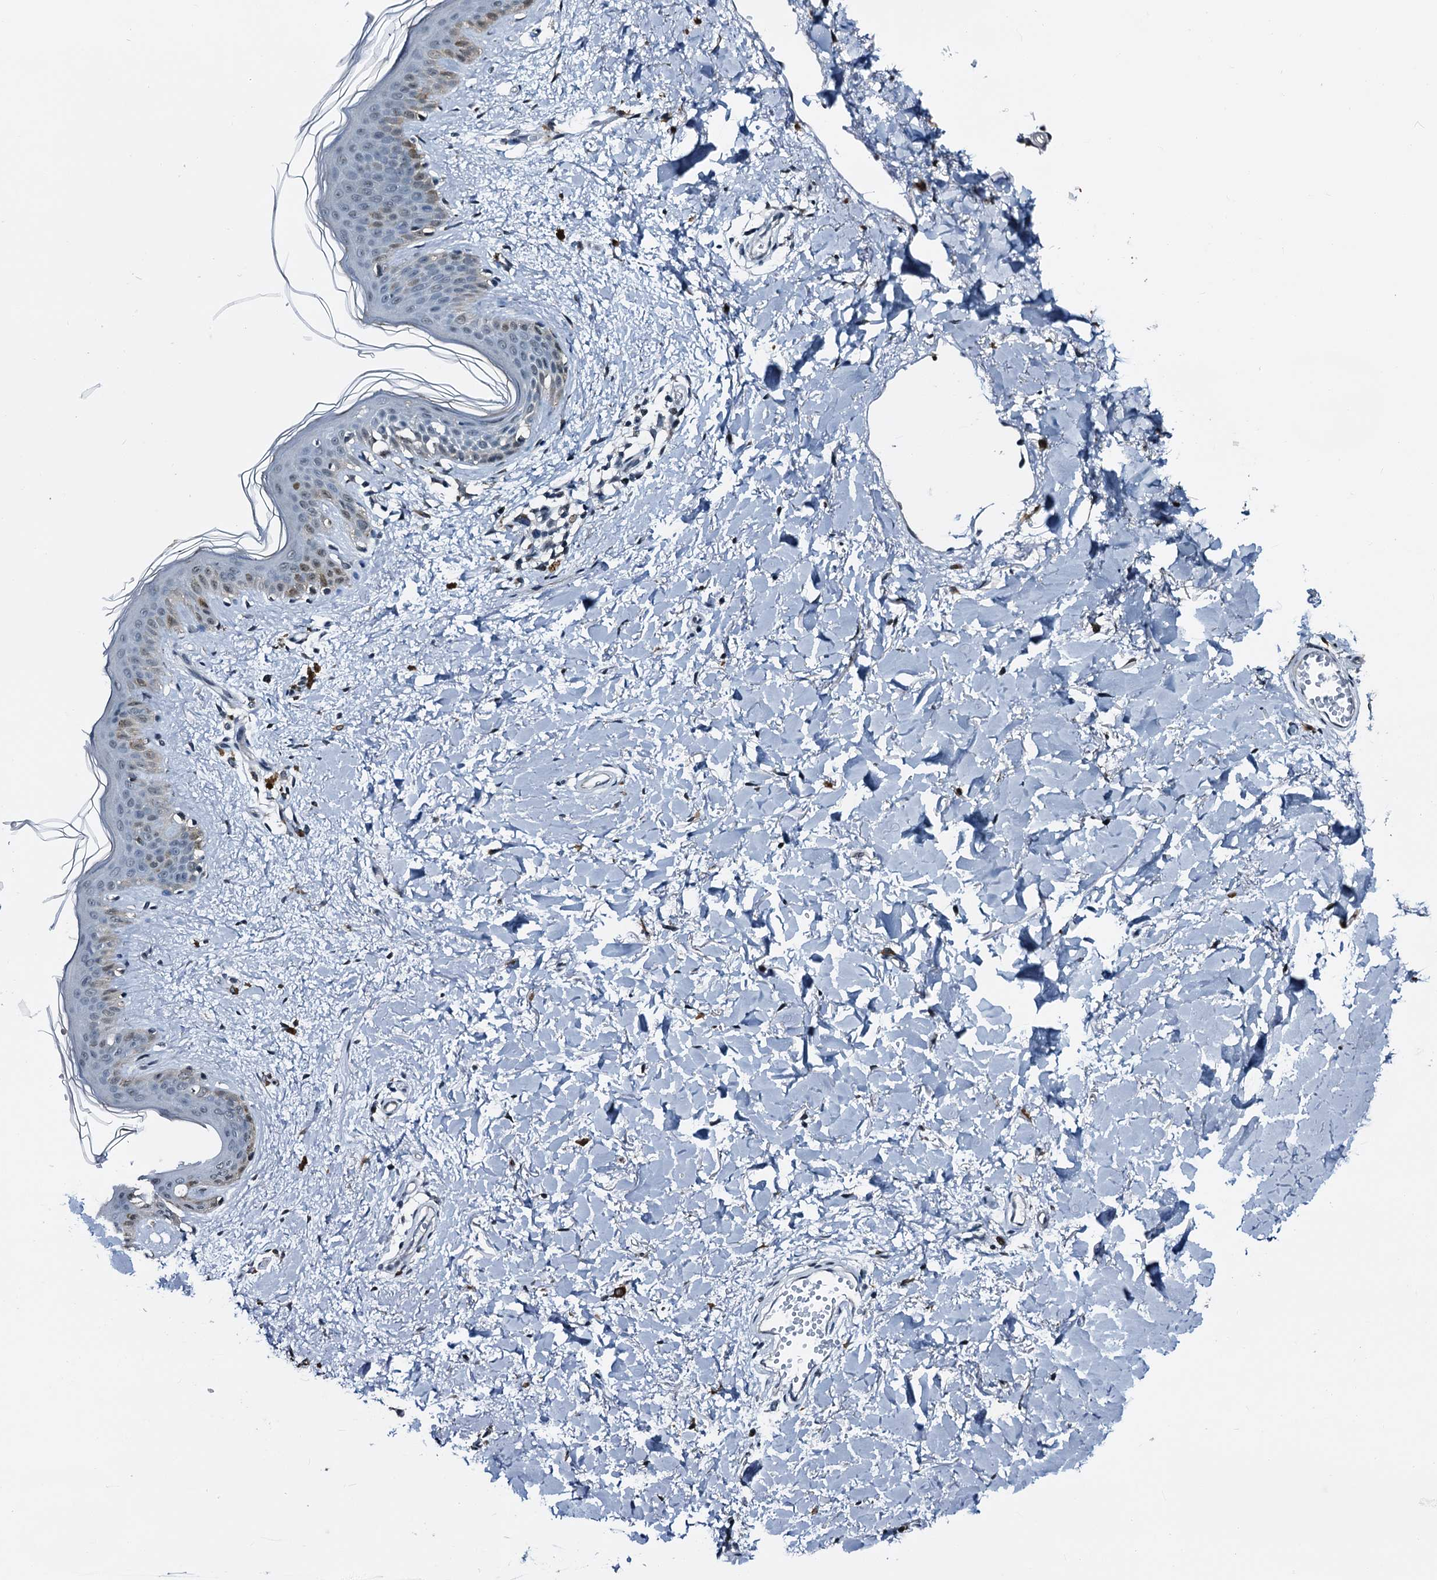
{"staining": {"intensity": "moderate", "quantity": ">75%", "location": "cytoplasmic/membranous,nuclear"}, "tissue": "skin", "cell_type": "Fibroblasts", "image_type": "normal", "snomed": [{"axis": "morphology", "description": "Normal tissue, NOS"}, {"axis": "topography", "description": "Skin"}], "caption": "Benign skin demonstrates moderate cytoplasmic/membranous,nuclear staining in about >75% of fibroblasts.", "gene": "FAM222A", "patient": {"sex": "female", "age": 46}}